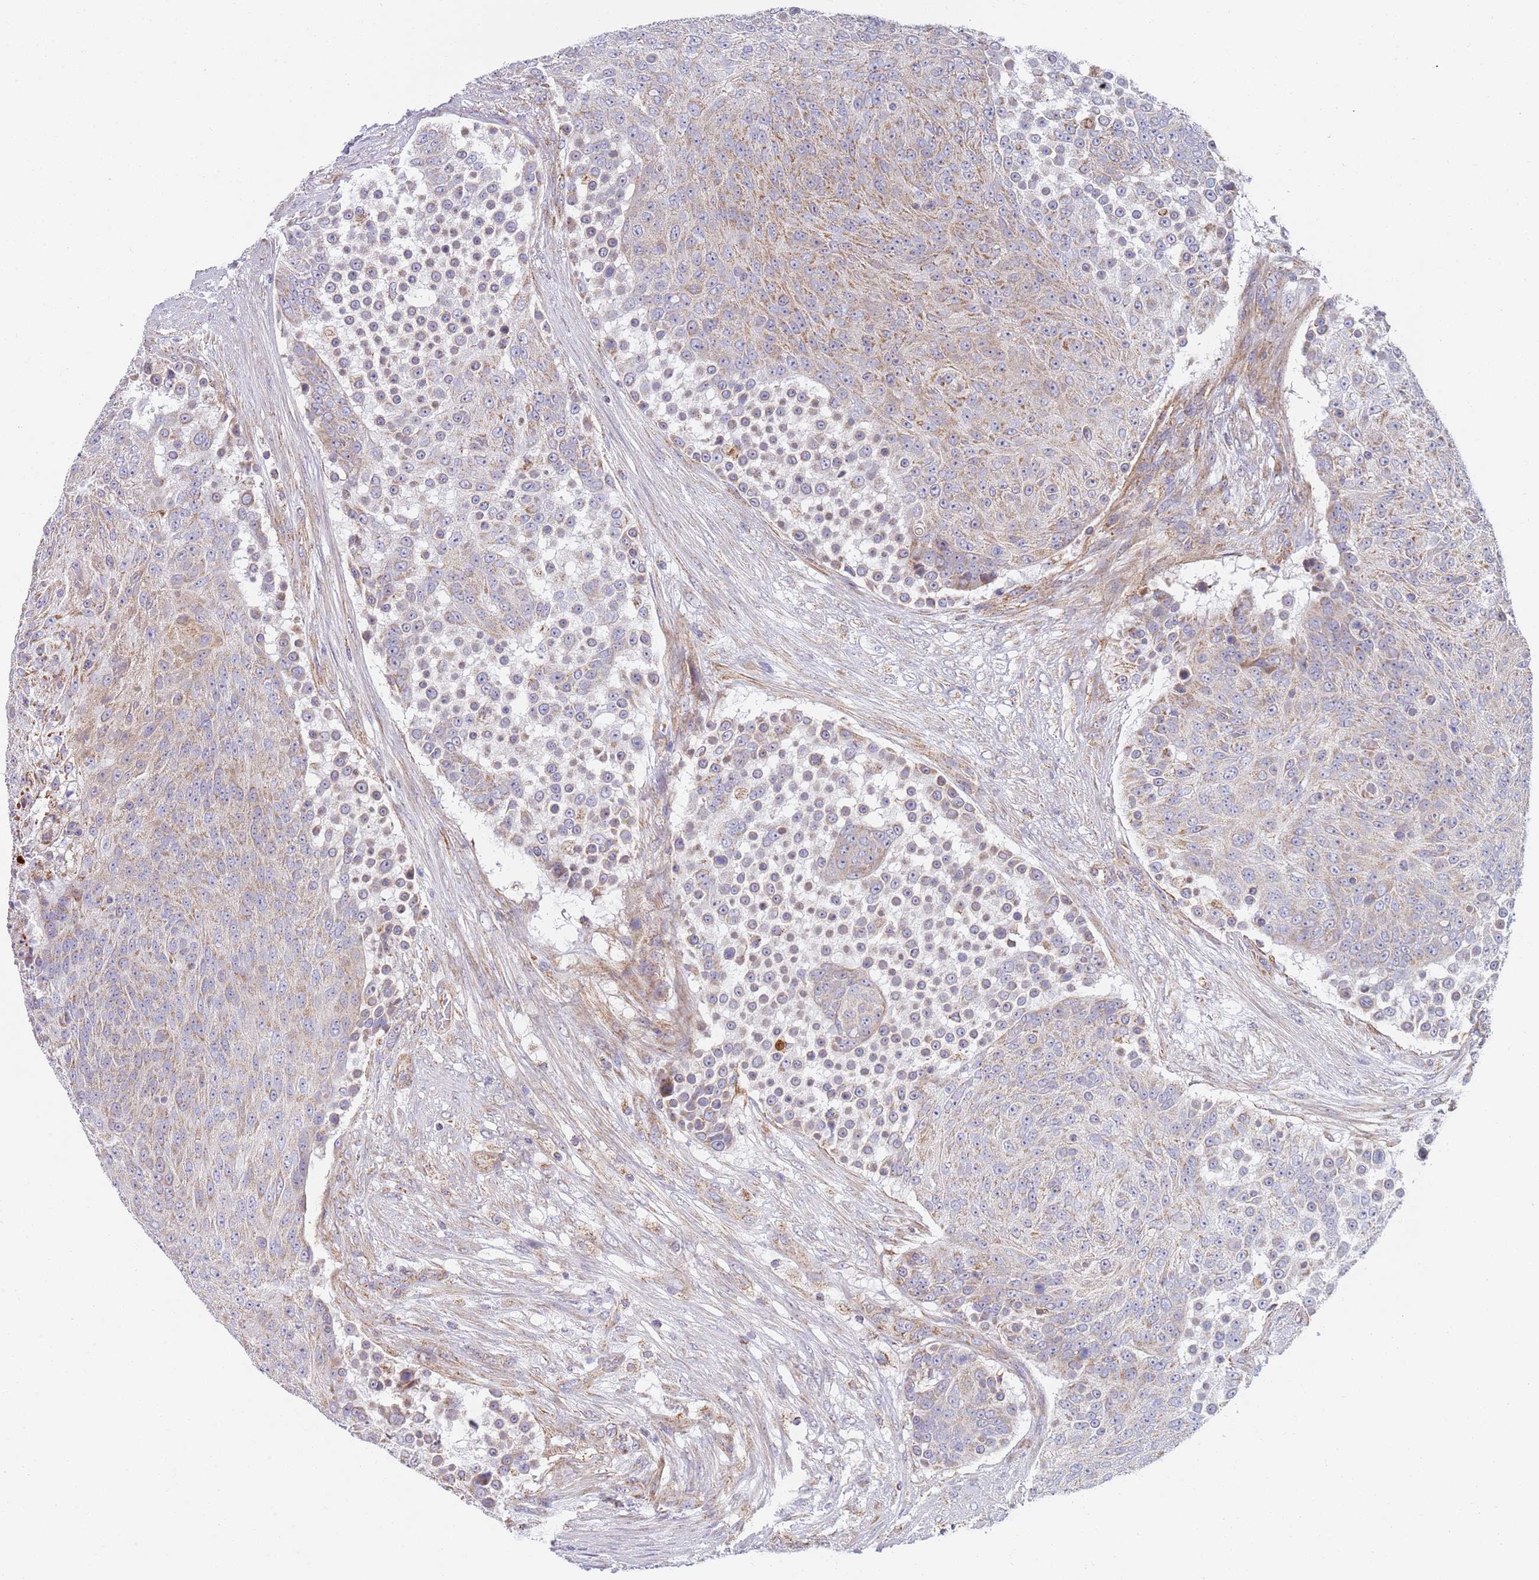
{"staining": {"intensity": "weak", "quantity": "25%-75%", "location": "cytoplasmic/membranous"}, "tissue": "urothelial cancer", "cell_type": "Tumor cells", "image_type": "cancer", "snomed": [{"axis": "morphology", "description": "Urothelial carcinoma, High grade"}, {"axis": "topography", "description": "Urinary bladder"}], "caption": "Tumor cells show weak cytoplasmic/membranous staining in about 25%-75% of cells in urothelial cancer.", "gene": "PWWP3A", "patient": {"sex": "female", "age": 63}}